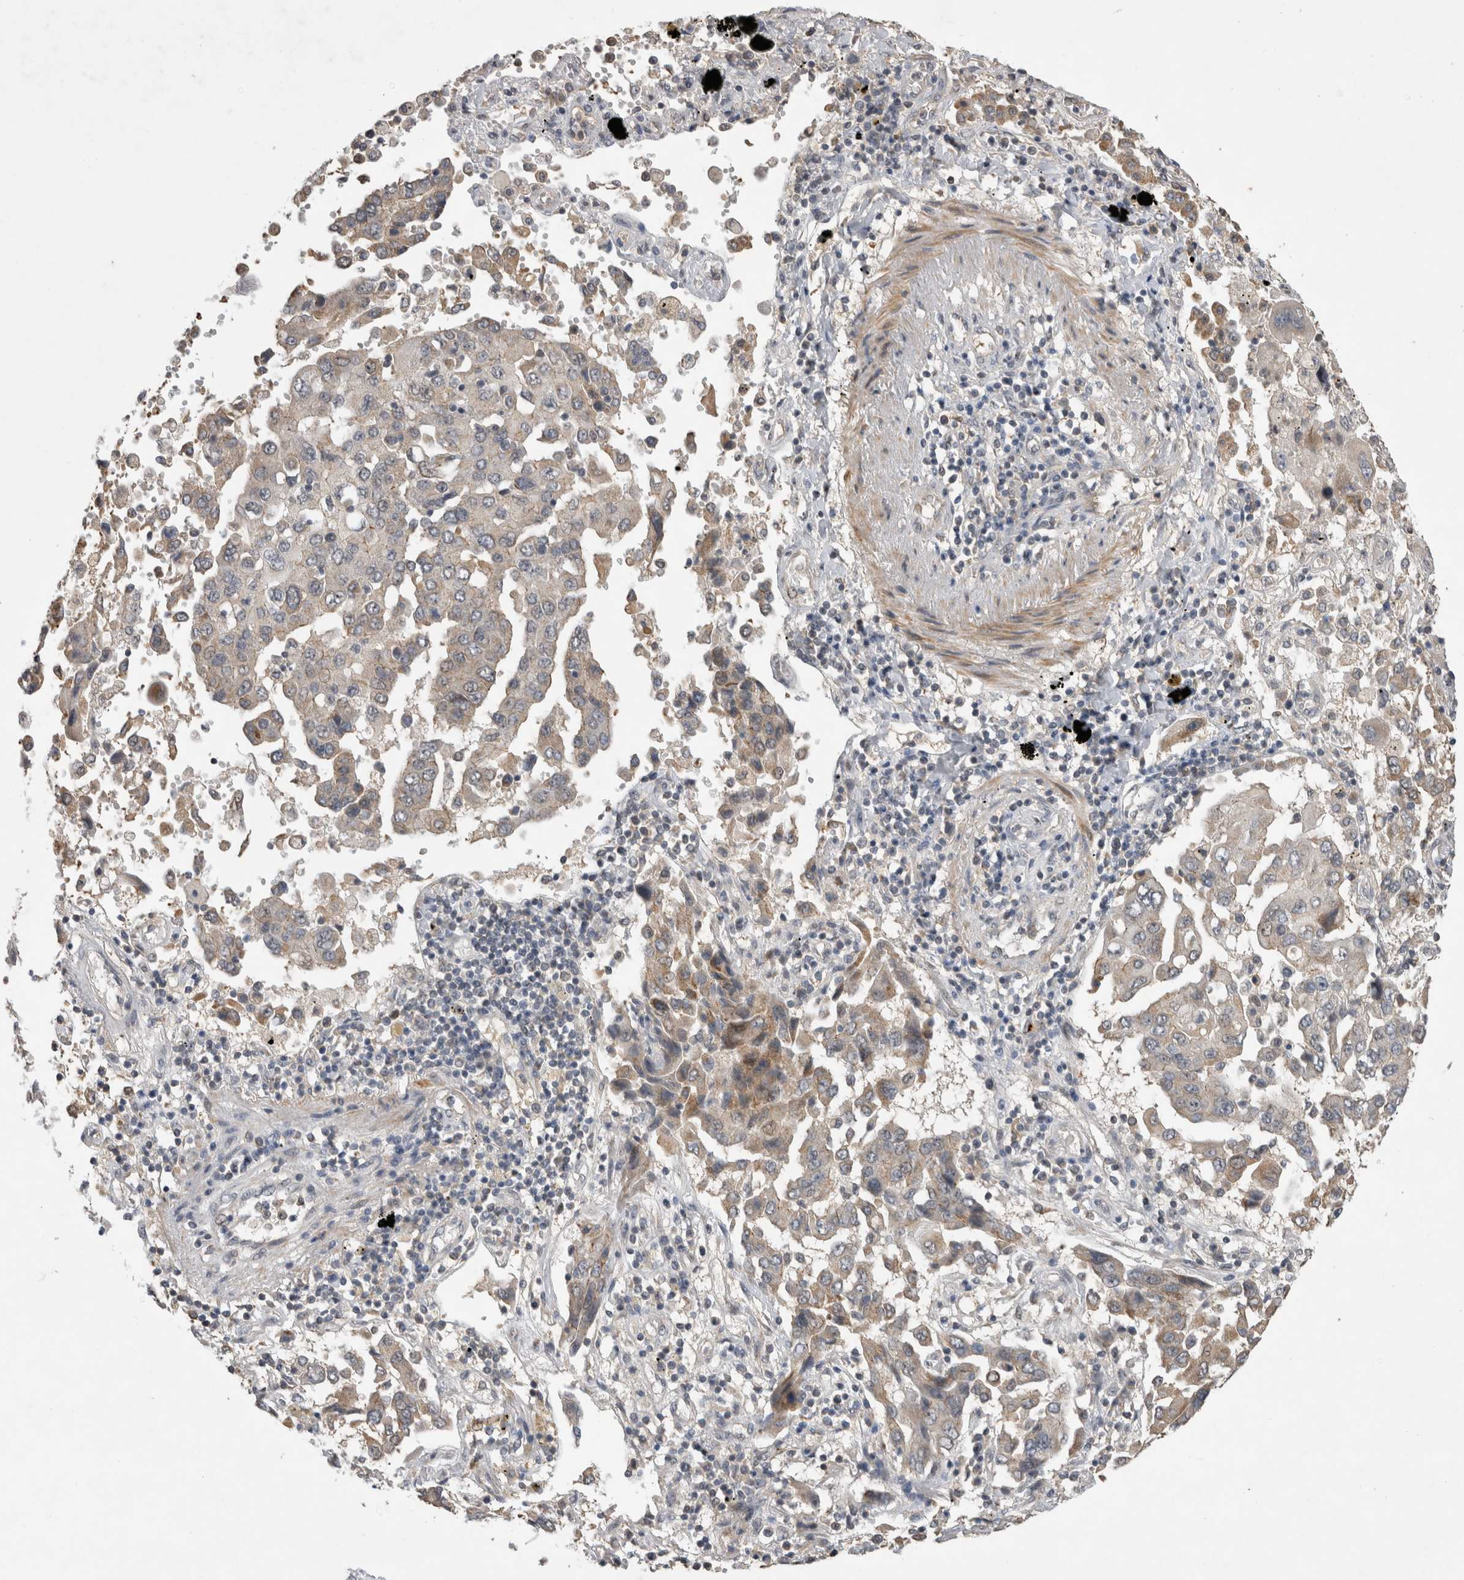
{"staining": {"intensity": "weak", "quantity": "<25%", "location": "cytoplasmic/membranous"}, "tissue": "lung cancer", "cell_type": "Tumor cells", "image_type": "cancer", "snomed": [{"axis": "morphology", "description": "Adenocarcinoma, NOS"}, {"axis": "topography", "description": "Lung"}], "caption": "The image reveals no staining of tumor cells in lung cancer (adenocarcinoma).", "gene": "KCNIP1", "patient": {"sex": "female", "age": 65}}